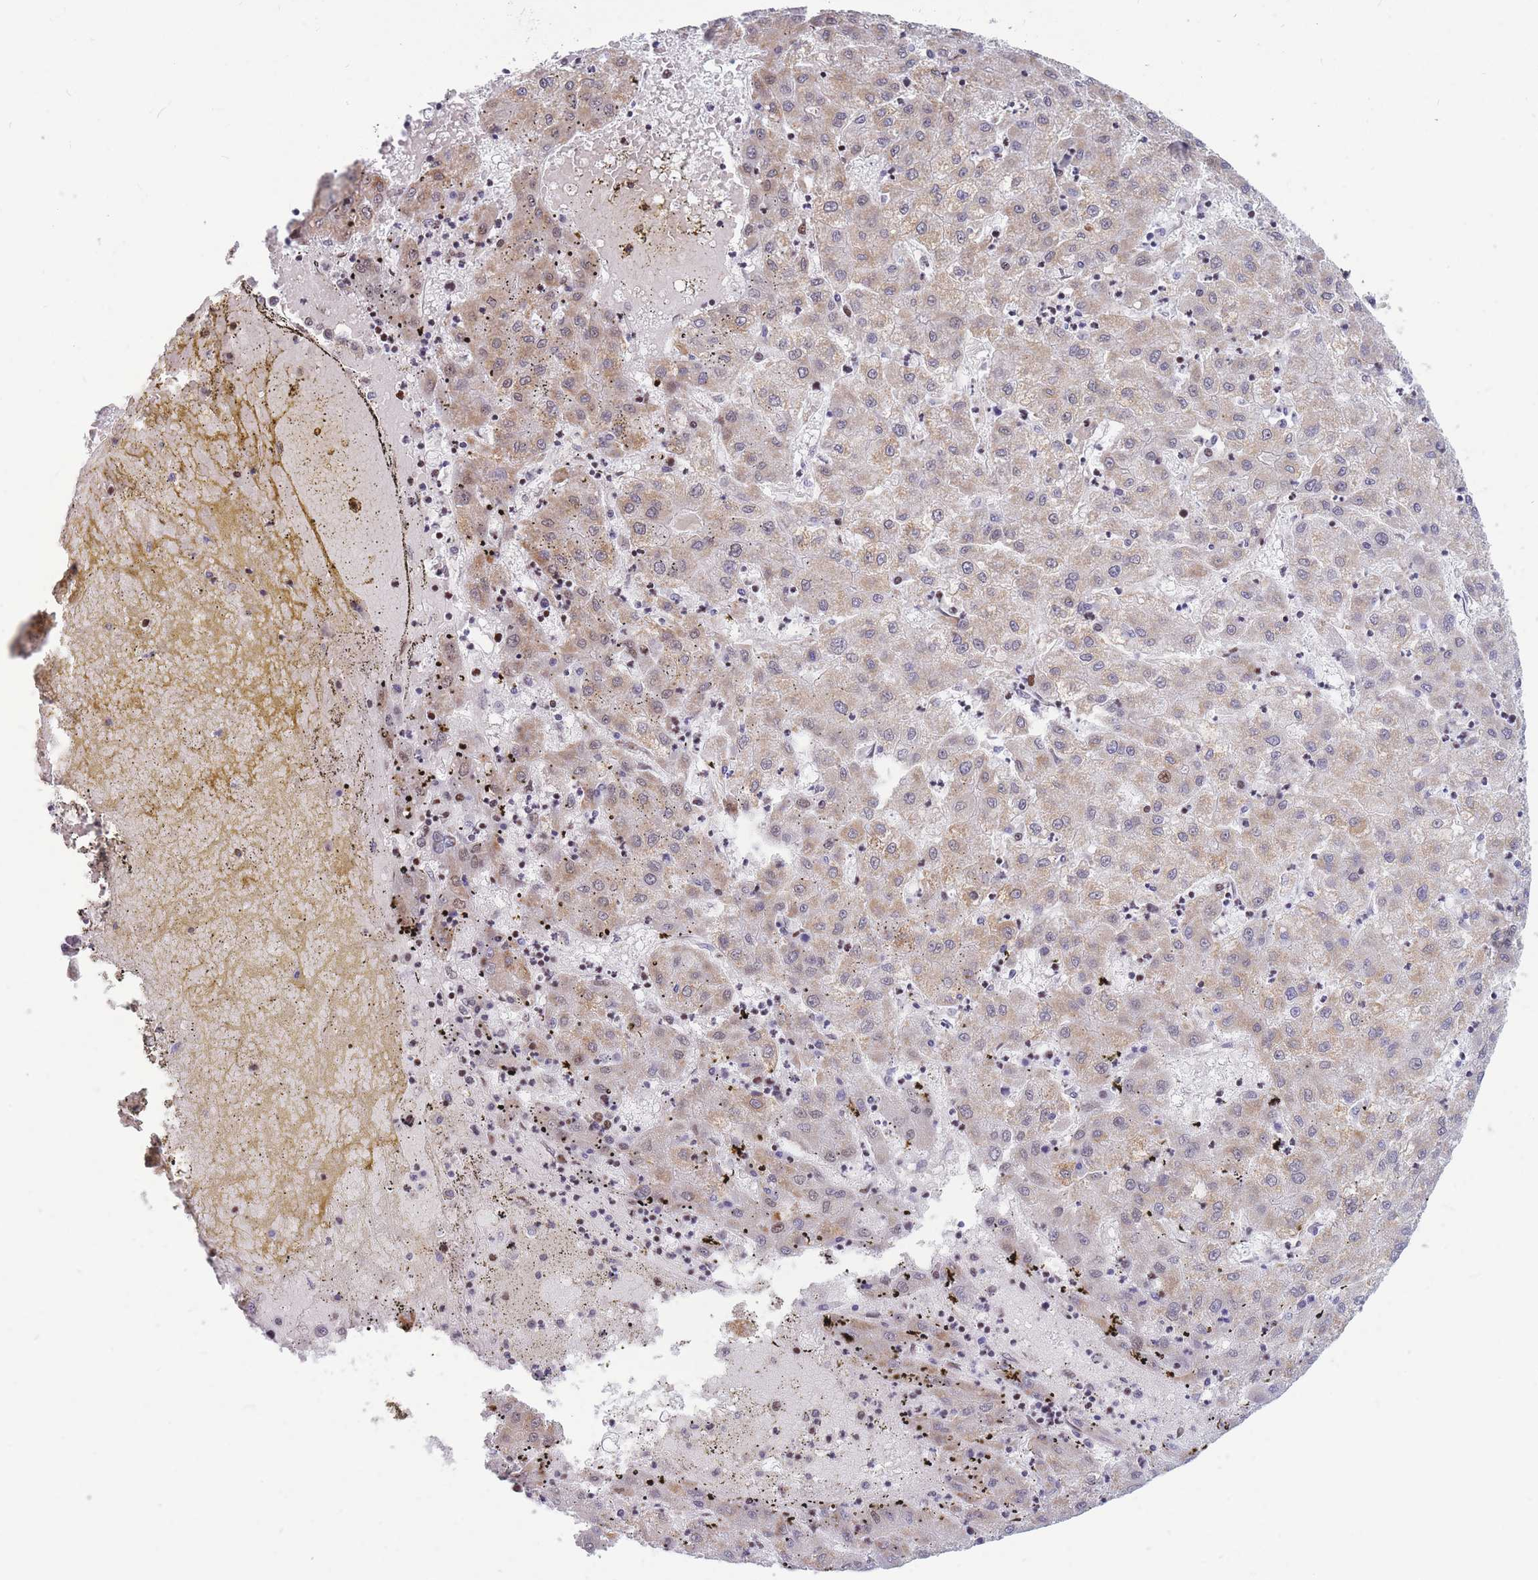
{"staining": {"intensity": "moderate", "quantity": "25%-75%", "location": "cytoplasmic/membranous"}, "tissue": "liver cancer", "cell_type": "Tumor cells", "image_type": "cancer", "snomed": [{"axis": "morphology", "description": "Carcinoma, Hepatocellular, NOS"}, {"axis": "topography", "description": "Liver"}], "caption": "A micrograph of hepatocellular carcinoma (liver) stained for a protein demonstrates moderate cytoplasmic/membranous brown staining in tumor cells. Nuclei are stained in blue.", "gene": "MOB4", "patient": {"sex": "male", "age": 72}}